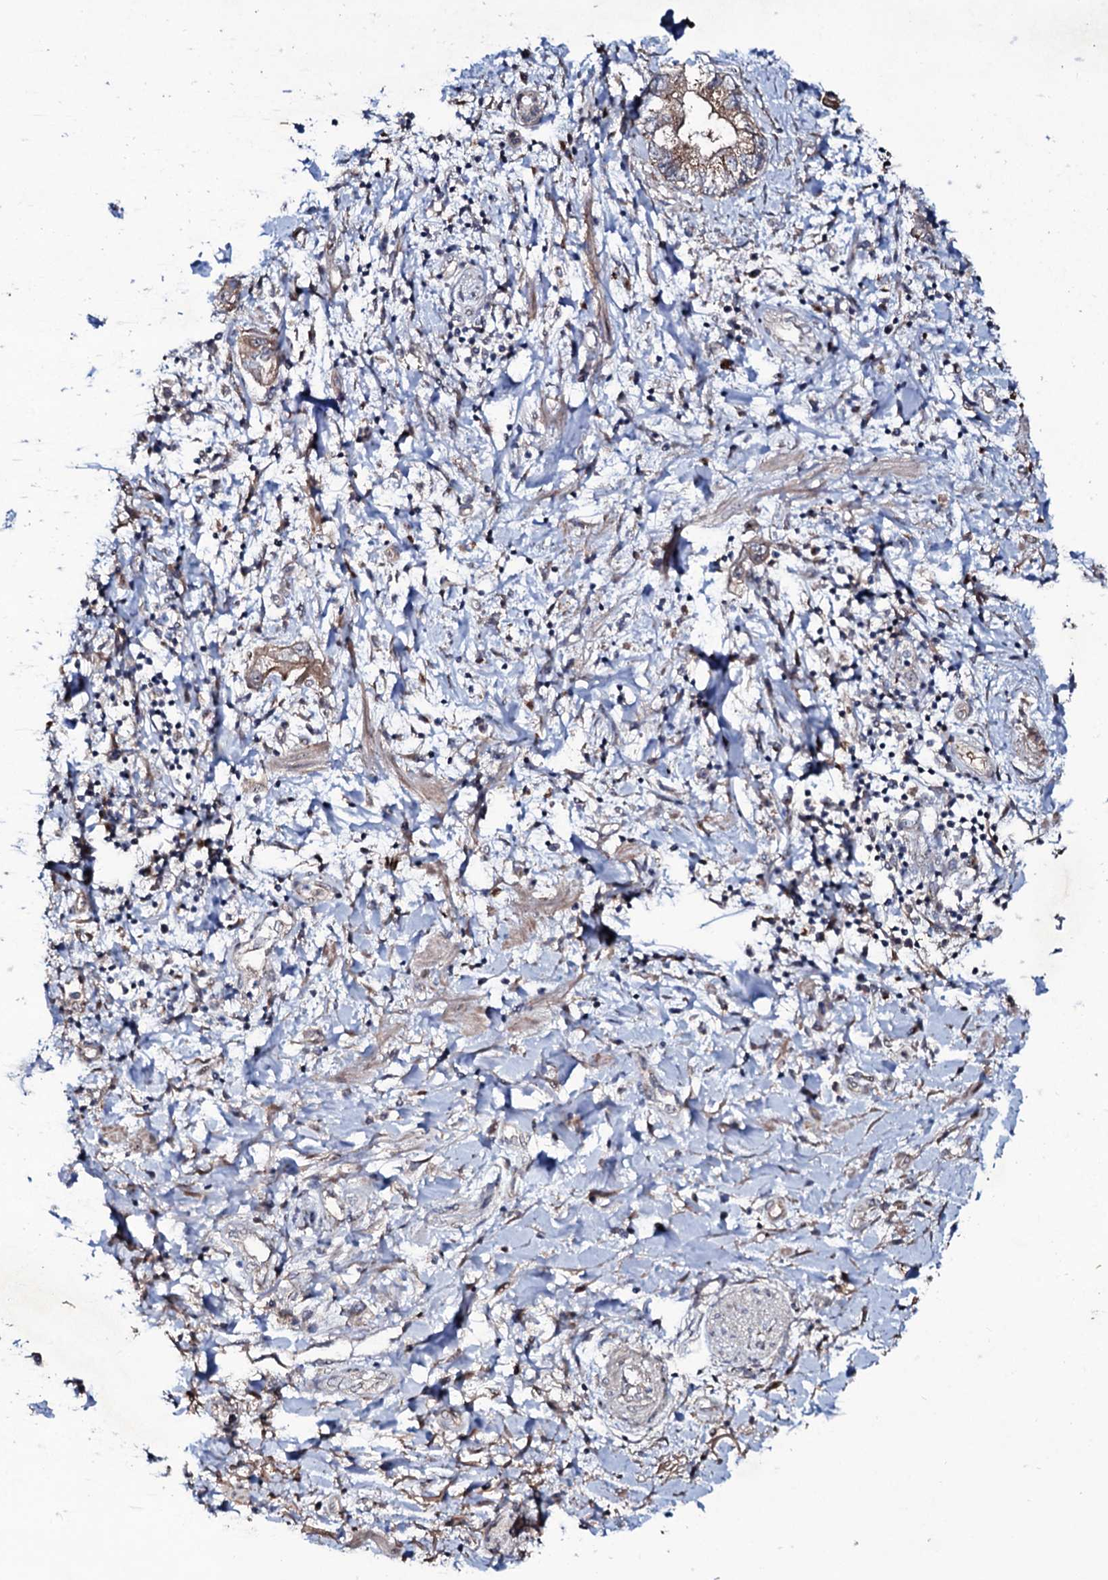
{"staining": {"intensity": "weak", "quantity": "<25%", "location": "cytoplasmic/membranous"}, "tissue": "pancreatic cancer", "cell_type": "Tumor cells", "image_type": "cancer", "snomed": [{"axis": "morphology", "description": "Adenocarcinoma, NOS"}, {"axis": "topography", "description": "Pancreas"}], "caption": "Tumor cells are negative for protein expression in human pancreatic cancer (adenocarcinoma). (Brightfield microscopy of DAB (3,3'-diaminobenzidine) immunohistochemistry (IHC) at high magnification).", "gene": "COG6", "patient": {"sex": "female", "age": 73}}